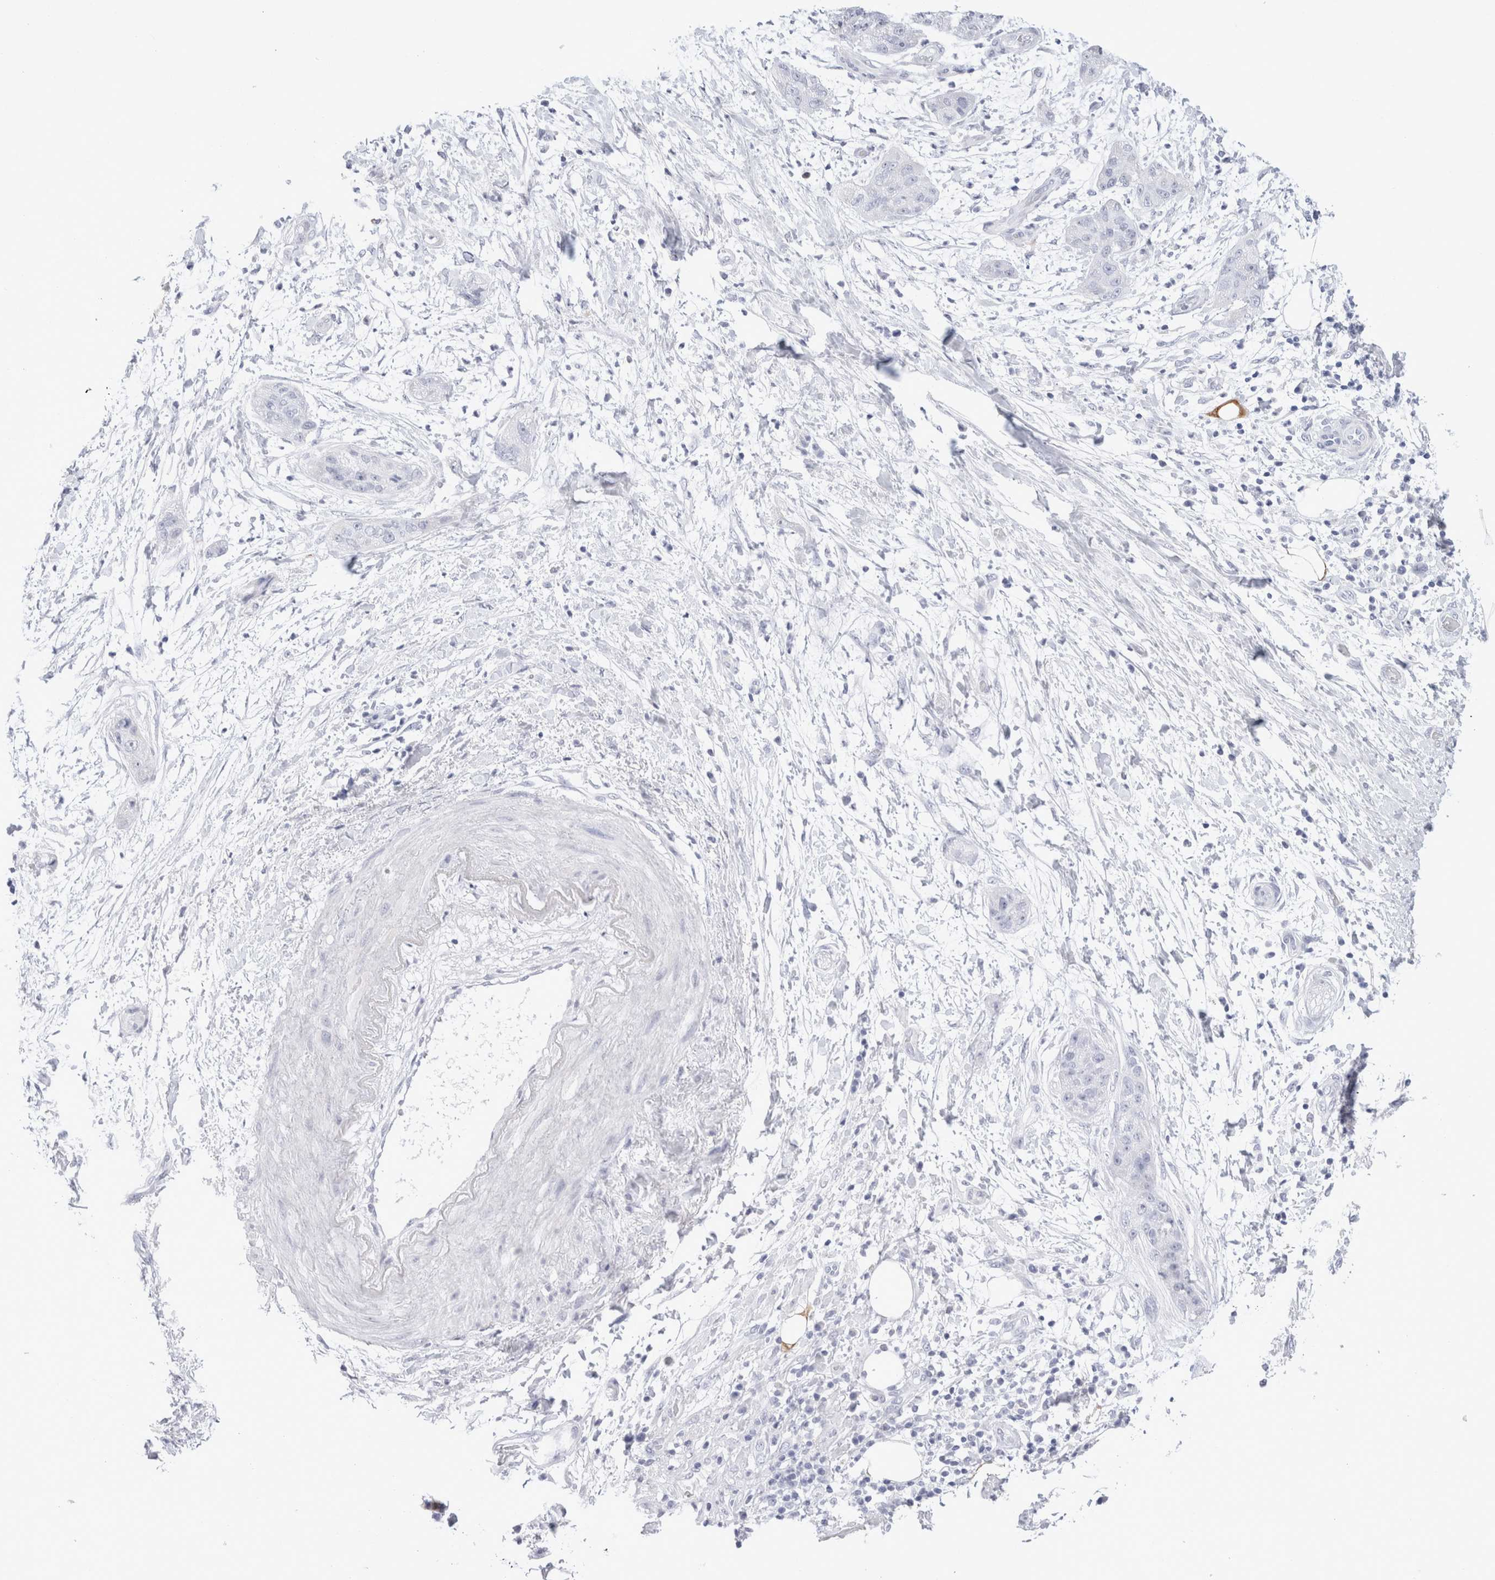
{"staining": {"intensity": "negative", "quantity": "none", "location": "none"}, "tissue": "pancreatic cancer", "cell_type": "Tumor cells", "image_type": "cancer", "snomed": [{"axis": "morphology", "description": "Adenocarcinoma, NOS"}, {"axis": "topography", "description": "Pancreas"}], "caption": "A high-resolution micrograph shows immunohistochemistry (IHC) staining of pancreatic cancer, which displays no significant staining in tumor cells.", "gene": "MUC15", "patient": {"sex": "female", "age": 78}}